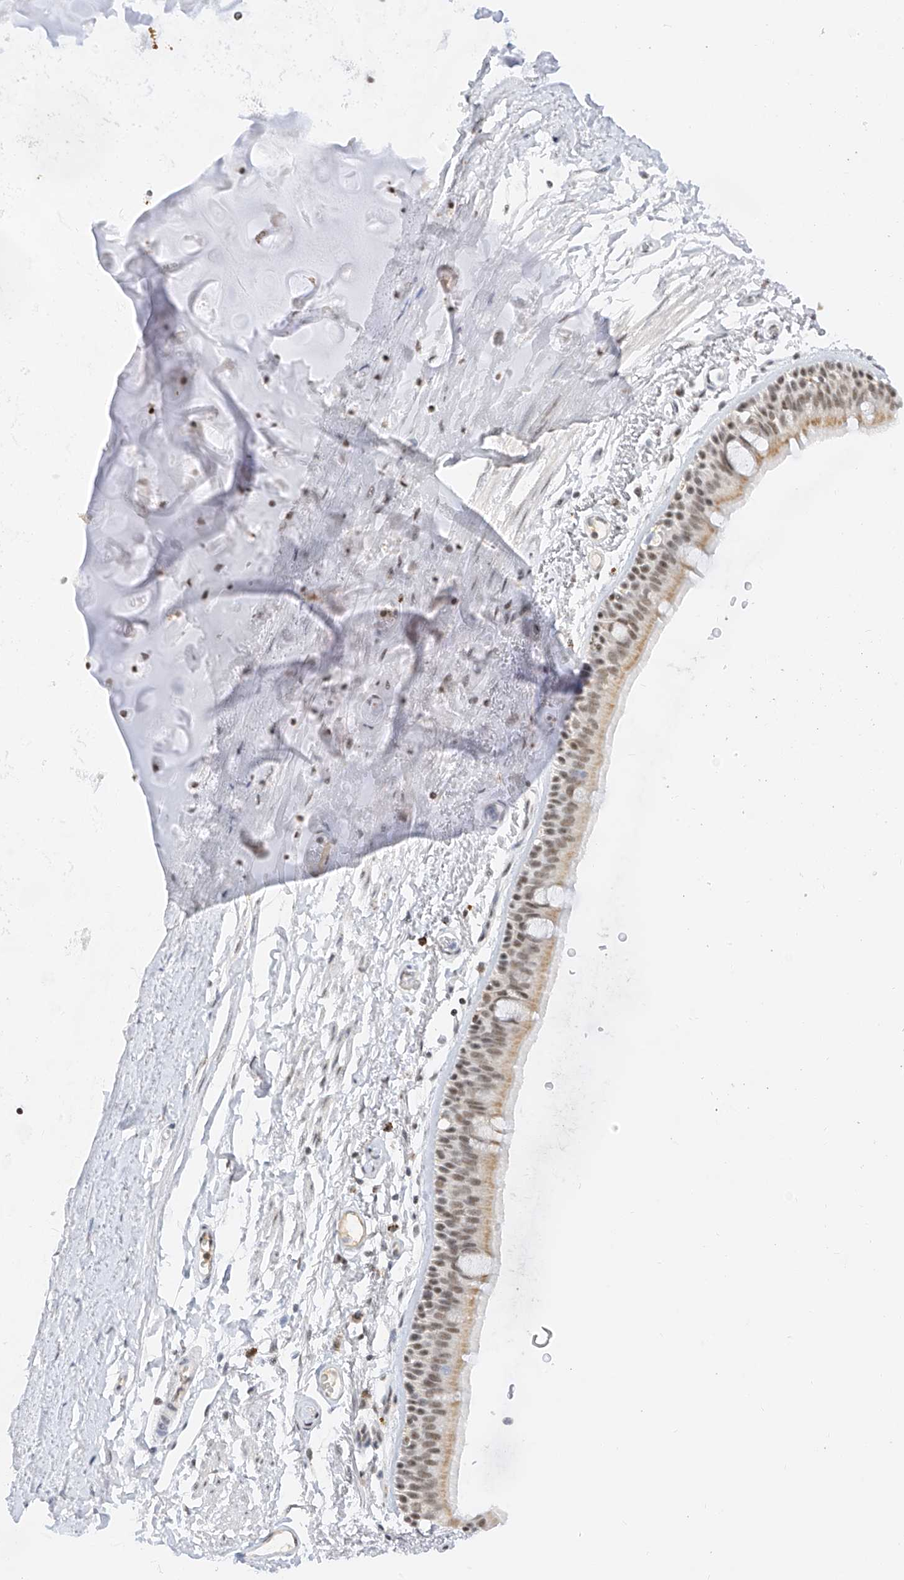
{"staining": {"intensity": "weak", "quantity": "25%-75%", "location": "cytoplasmic/membranous,nuclear"}, "tissue": "bronchus", "cell_type": "Respiratory epithelial cells", "image_type": "normal", "snomed": [{"axis": "morphology", "description": "Normal tissue, NOS"}, {"axis": "topography", "description": "Lymph node"}, {"axis": "topography", "description": "Bronchus"}], "caption": "Unremarkable bronchus was stained to show a protein in brown. There is low levels of weak cytoplasmic/membranous,nuclear positivity in about 25%-75% of respiratory epithelial cells. (DAB = brown stain, brightfield microscopy at high magnification).", "gene": "NRF1", "patient": {"sex": "female", "age": 70}}